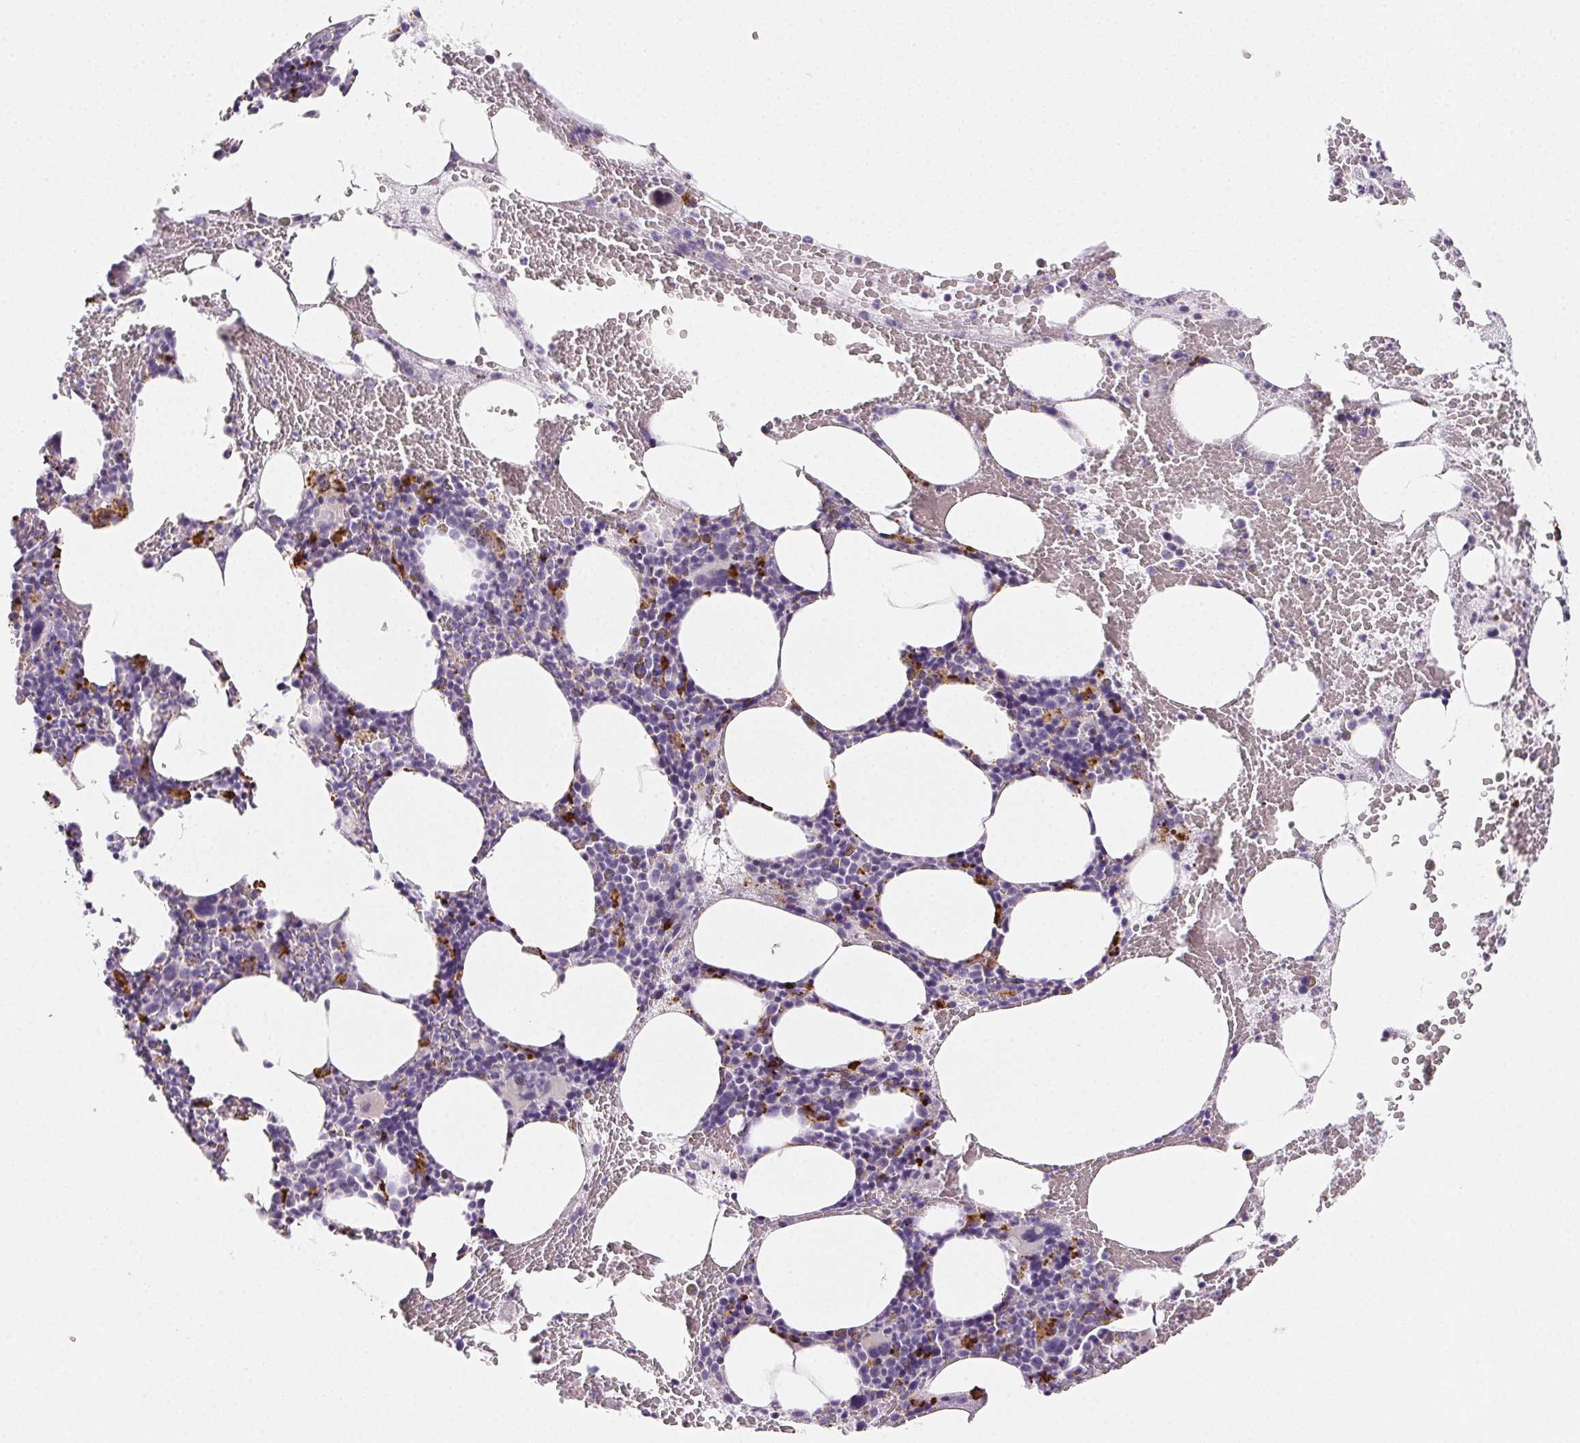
{"staining": {"intensity": "moderate", "quantity": "25%-75%", "location": "cytoplasmic/membranous"}, "tissue": "bone marrow", "cell_type": "Hematopoietic cells", "image_type": "normal", "snomed": [{"axis": "morphology", "description": "Normal tissue, NOS"}, {"axis": "topography", "description": "Bone marrow"}], "caption": "This is a photomicrograph of immunohistochemistry staining of normal bone marrow, which shows moderate staining in the cytoplasmic/membranous of hematopoietic cells.", "gene": "LIPA", "patient": {"sex": "male", "age": 89}}